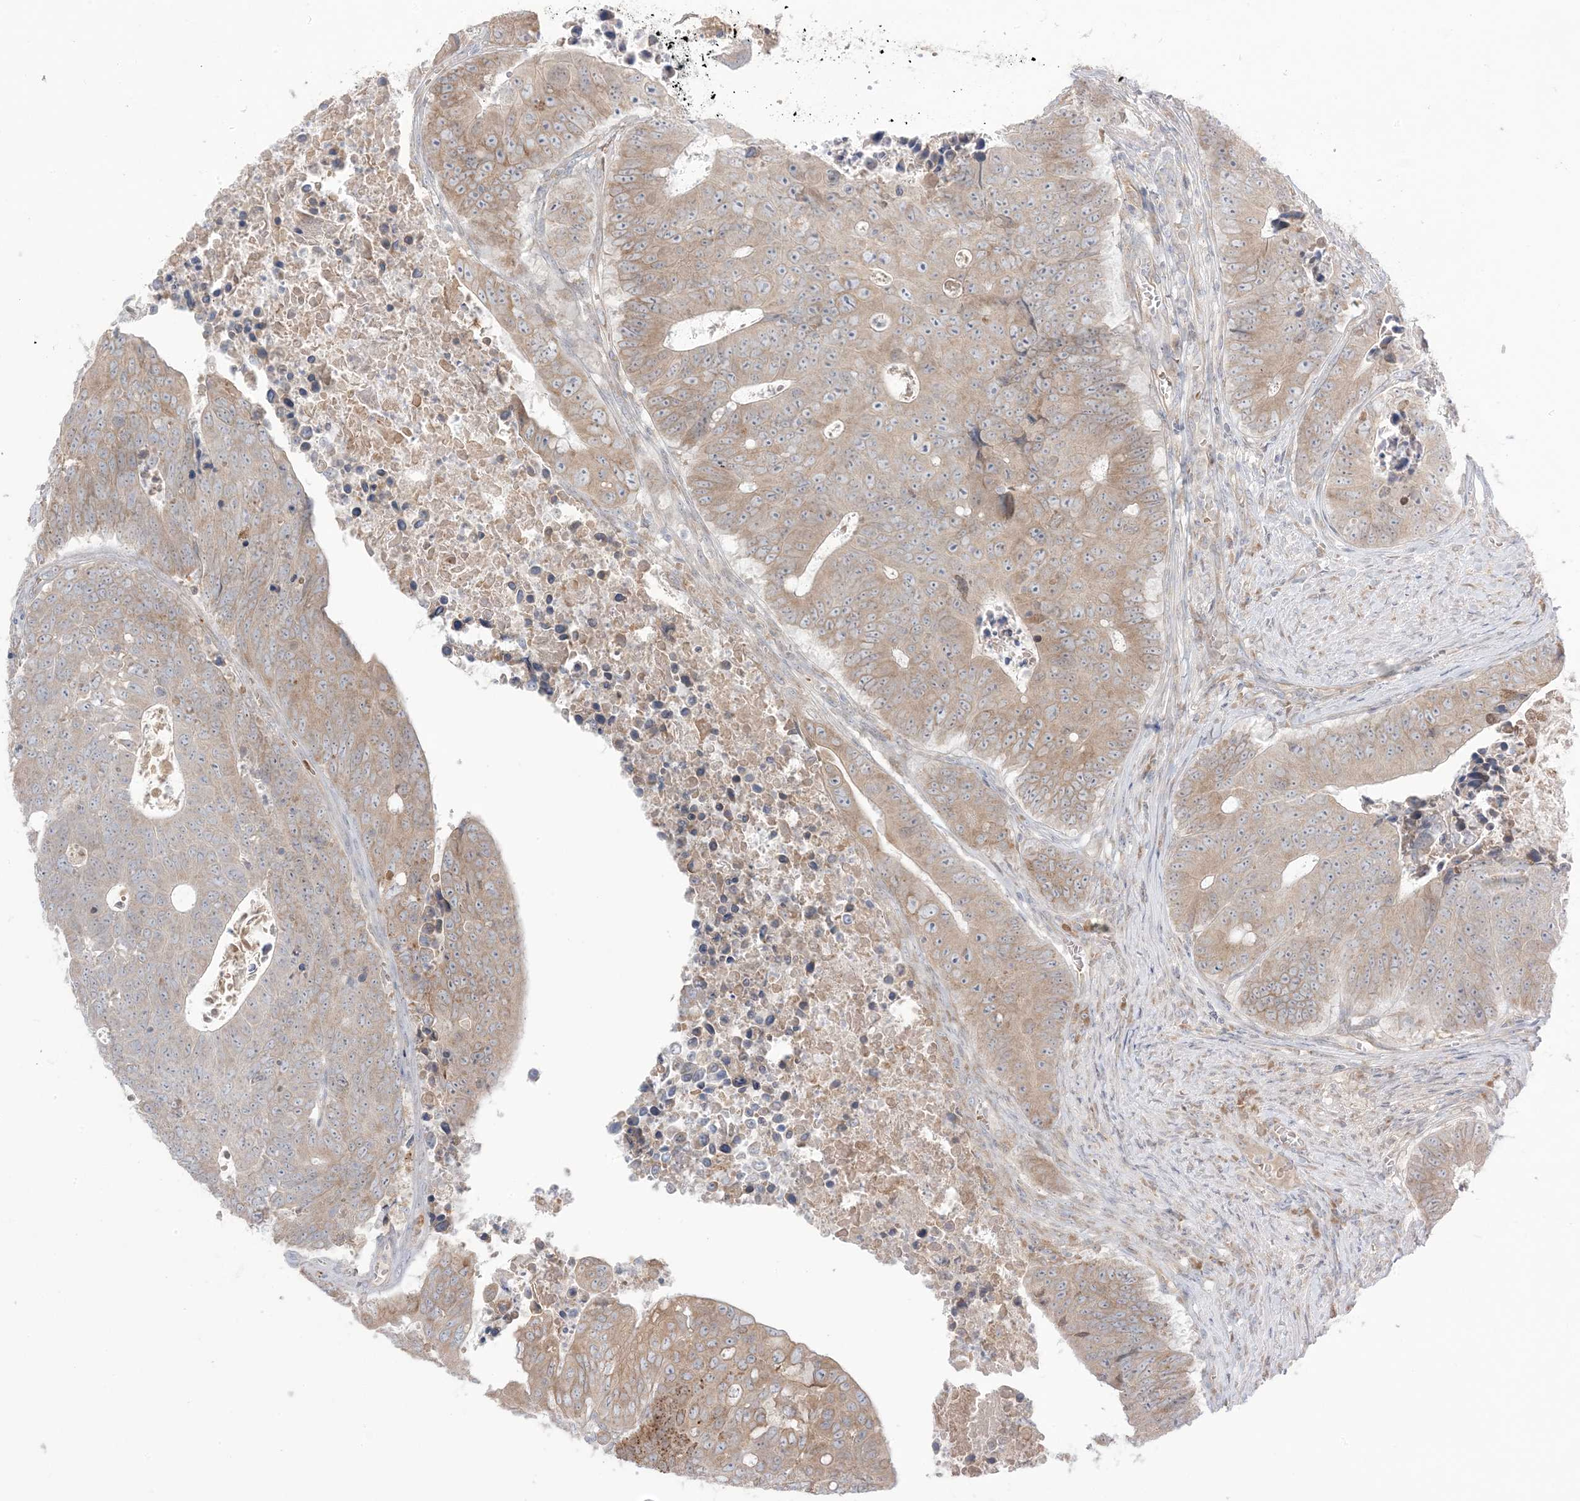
{"staining": {"intensity": "weak", "quantity": "25%-75%", "location": "cytoplasmic/membranous"}, "tissue": "colorectal cancer", "cell_type": "Tumor cells", "image_type": "cancer", "snomed": [{"axis": "morphology", "description": "Adenocarcinoma, NOS"}, {"axis": "topography", "description": "Colon"}], "caption": "The histopathology image shows immunohistochemical staining of colorectal cancer. There is weak cytoplasmic/membranous staining is present in about 25%-75% of tumor cells.", "gene": "MMGT1", "patient": {"sex": "male", "age": 87}}